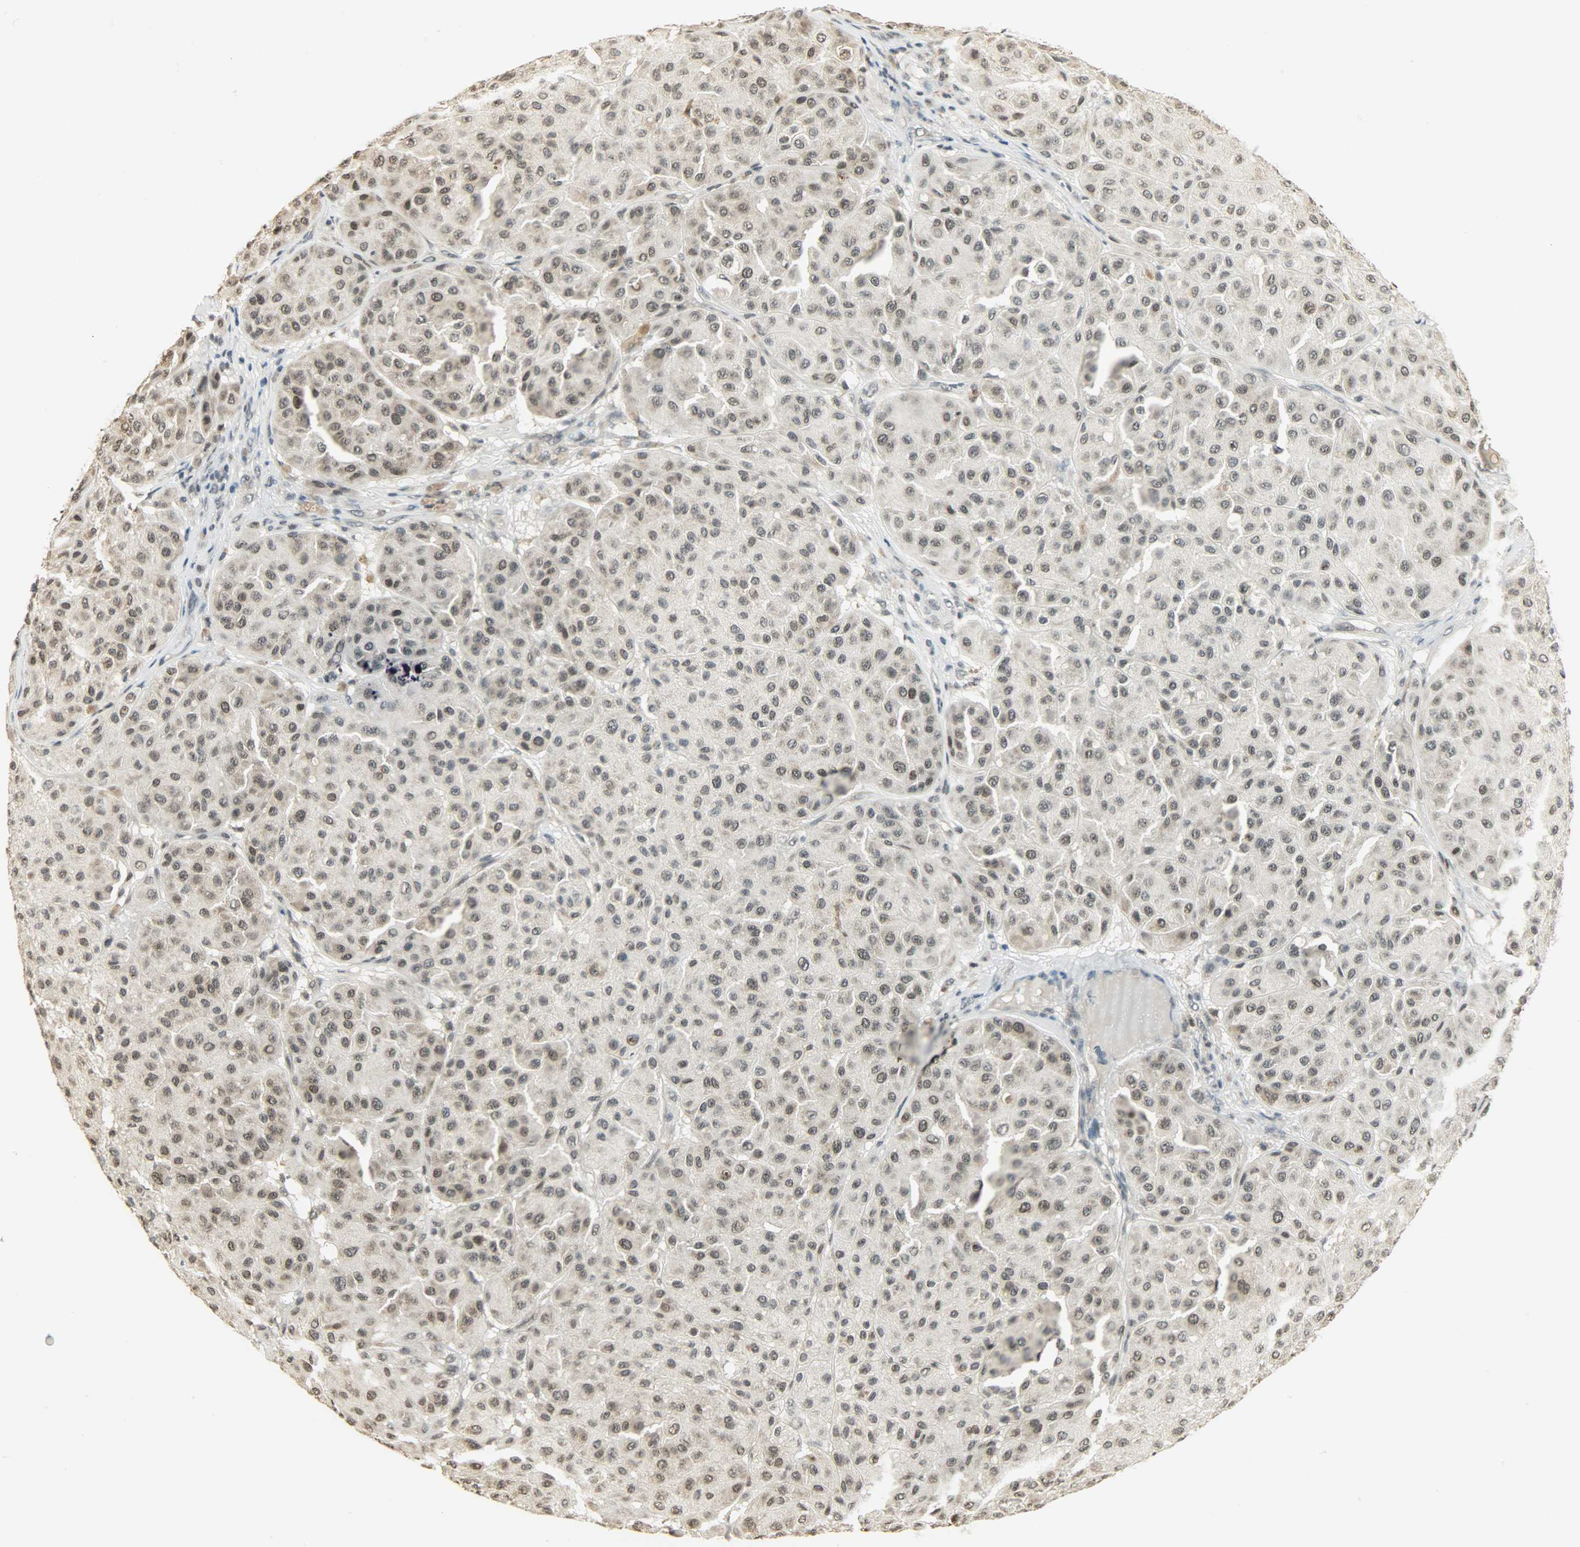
{"staining": {"intensity": "weak", "quantity": "25%-75%", "location": "nuclear"}, "tissue": "melanoma", "cell_type": "Tumor cells", "image_type": "cancer", "snomed": [{"axis": "morphology", "description": "Normal tissue, NOS"}, {"axis": "morphology", "description": "Malignant melanoma, Metastatic site"}, {"axis": "topography", "description": "Skin"}], "caption": "Immunohistochemistry photomicrograph of neoplastic tissue: human melanoma stained using IHC exhibits low levels of weak protein expression localized specifically in the nuclear of tumor cells, appearing as a nuclear brown color.", "gene": "SMARCA5", "patient": {"sex": "male", "age": 41}}